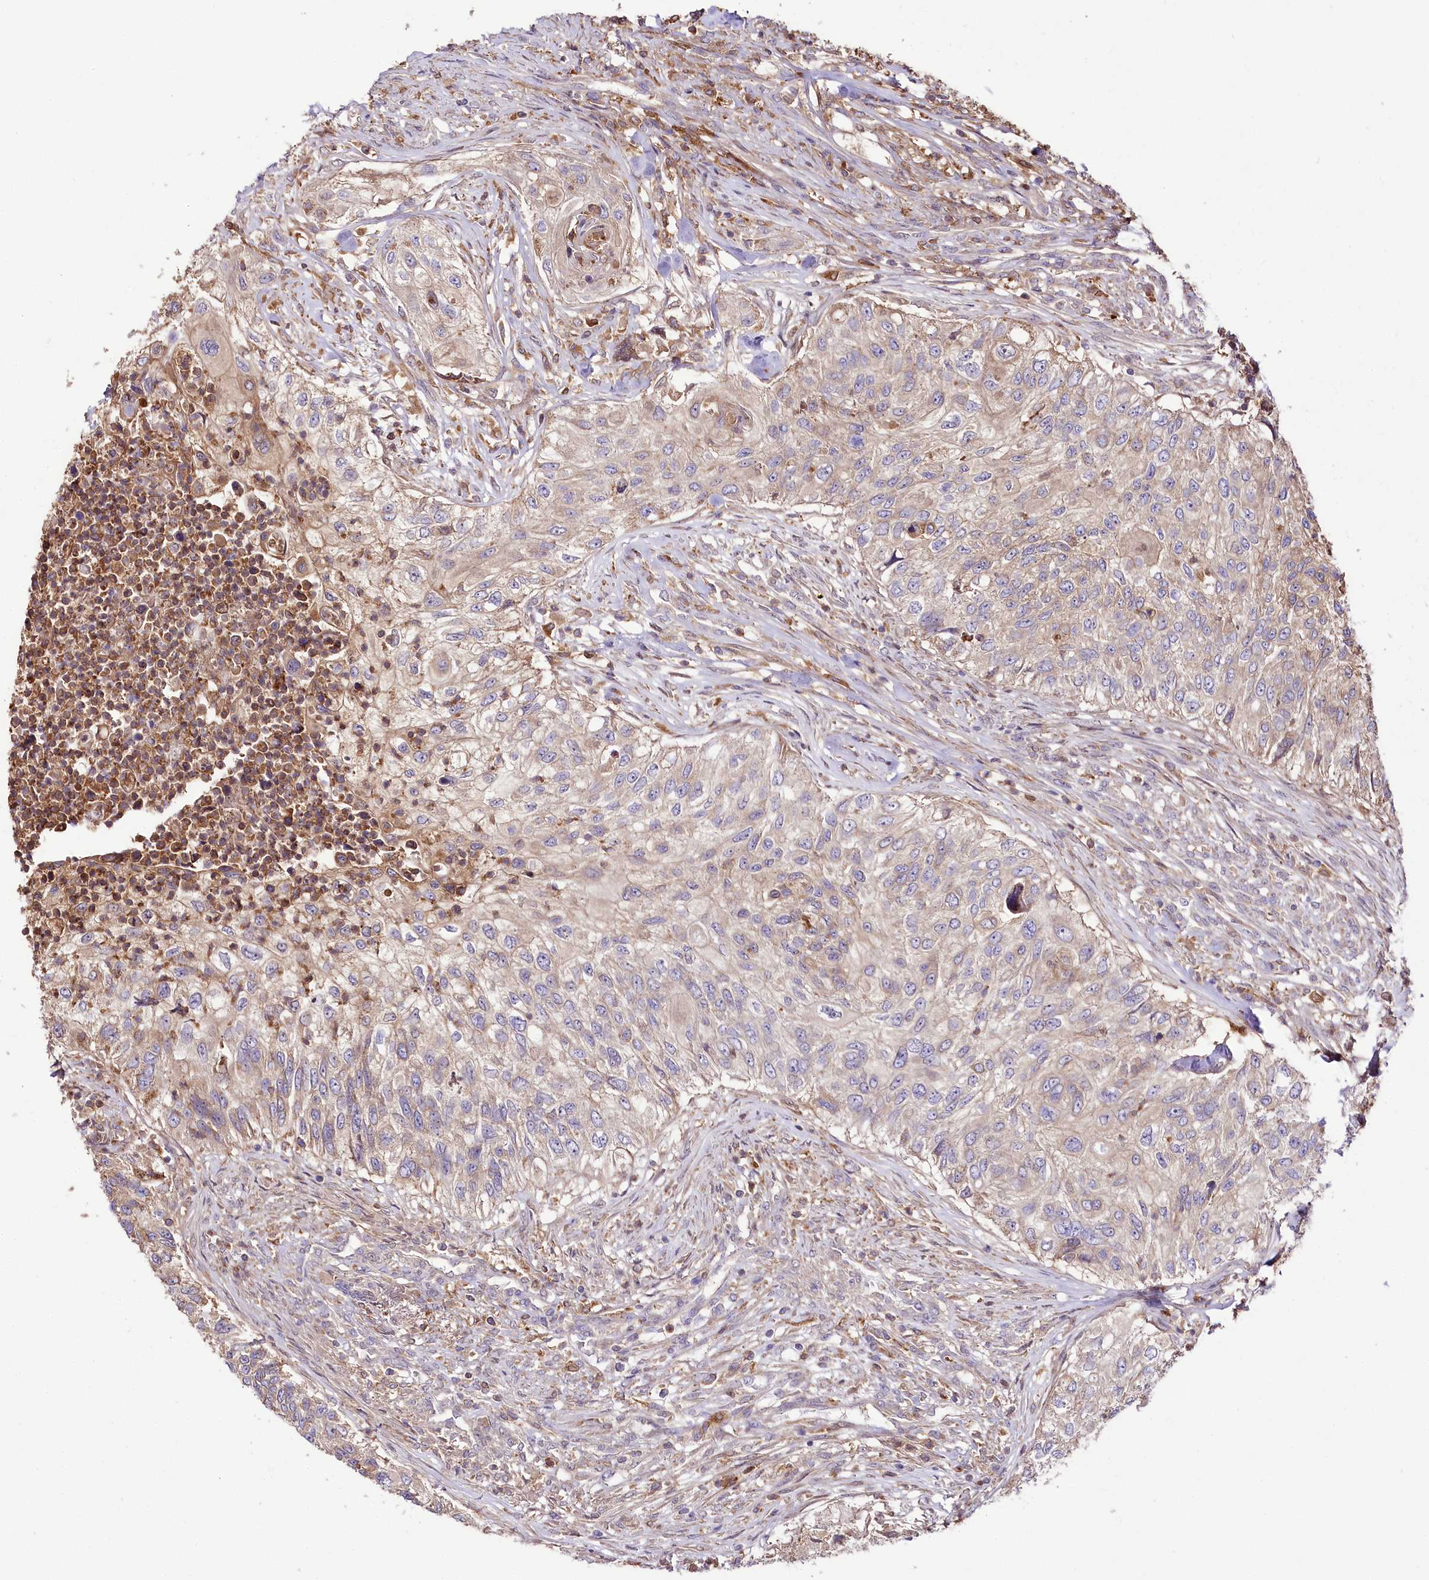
{"staining": {"intensity": "weak", "quantity": "25%-75%", "location": "cytoplasmic/membranous"}, "tissue": "urothelial cancer", "cell_type": "Tumor cells", "image_type": "cancer", "snomed": [{"axis": "morphology", "description": "Urothelial carcinoma, High grade"}, {"axis": "topography", "description": "Urinary bladder"}], "caption": "Tumor cells demonstrate weak cytoplasmic/membranous staining in about 25%-75% of cells in high-grade urothelial carcinoma.", "gene": "UGP2", "patient": {"sex": "female", "age": 60}}